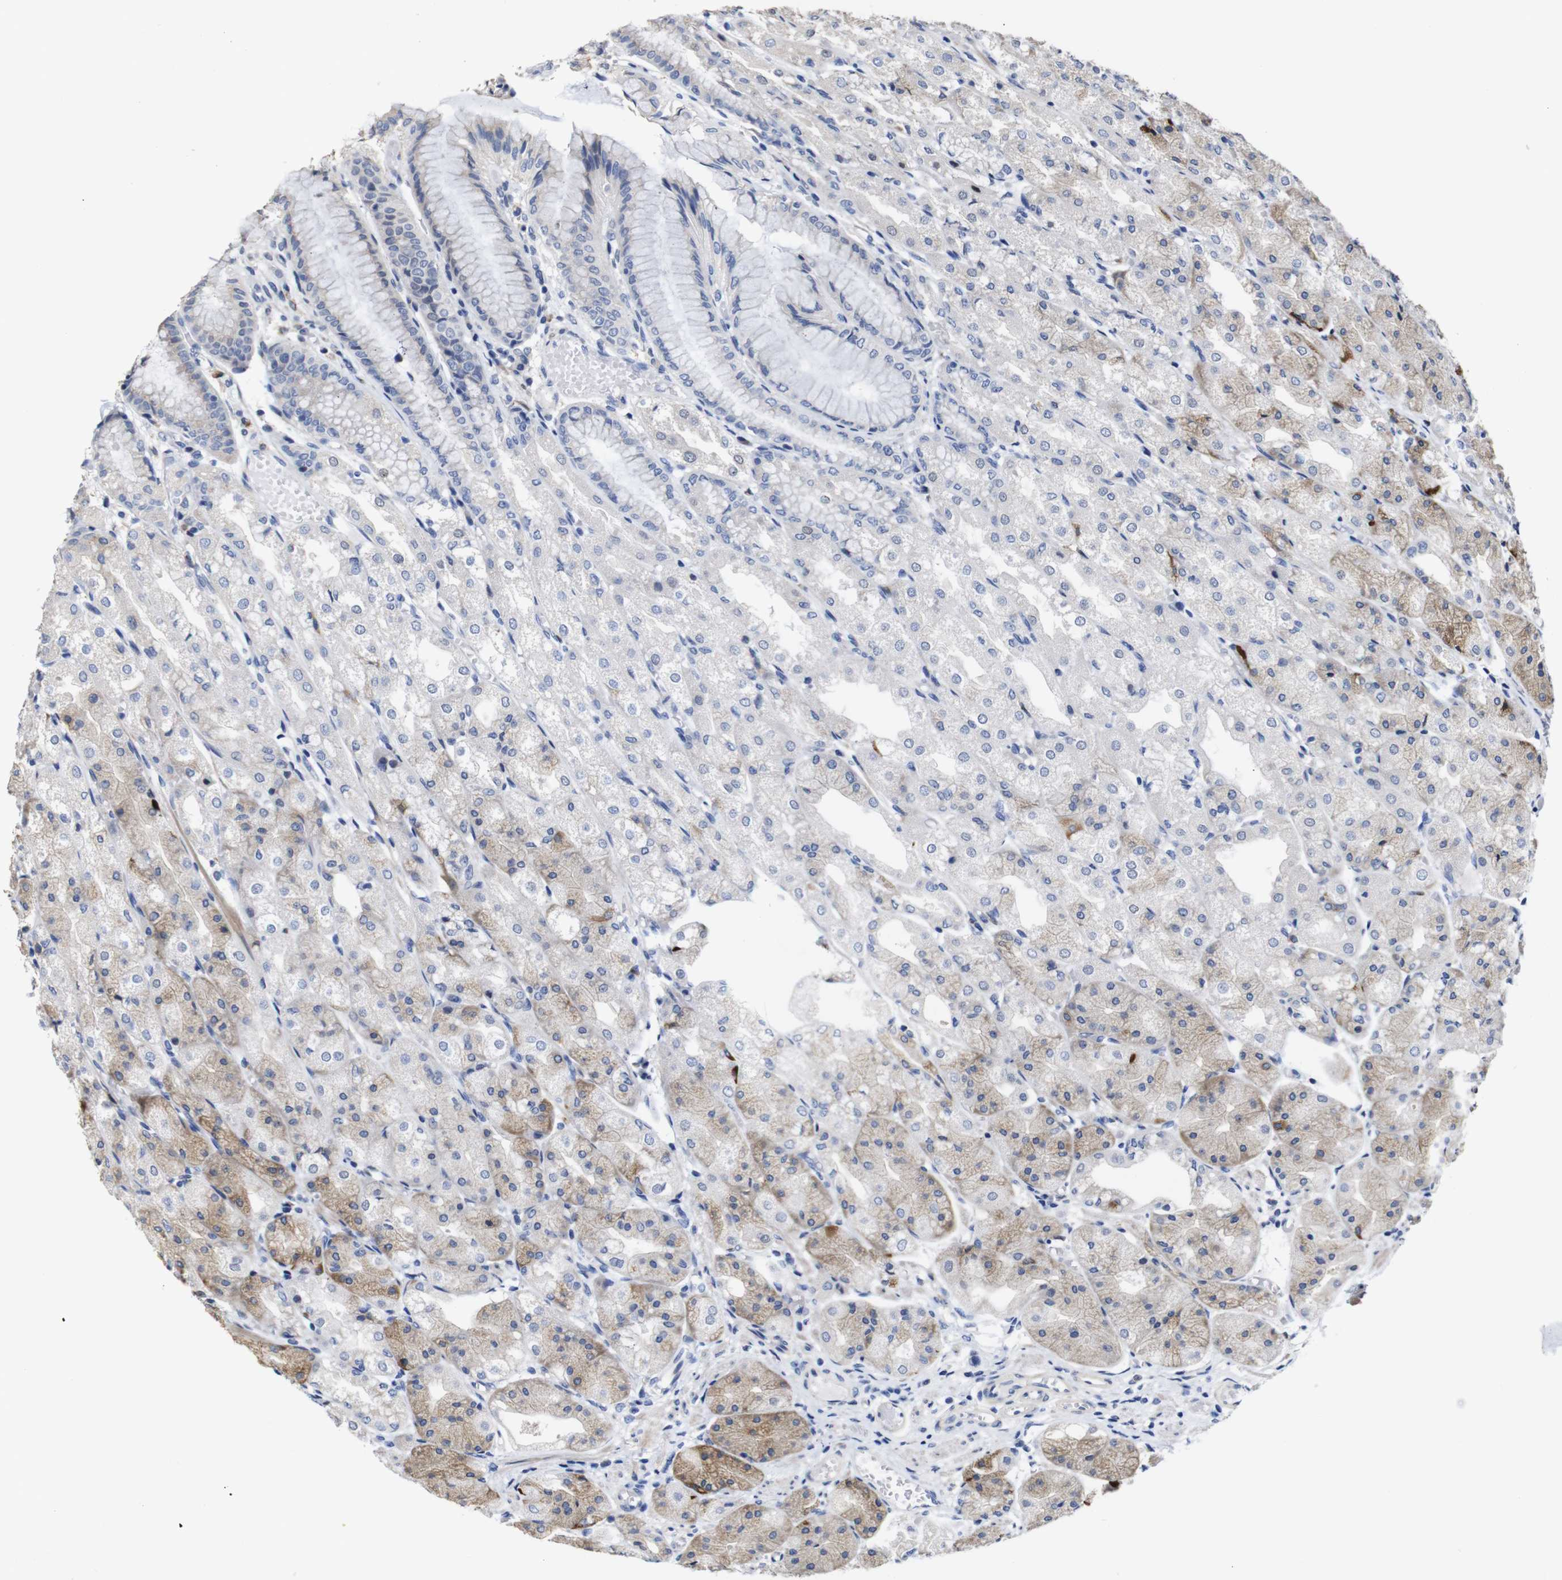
{"staining": {"intensity": "weak", "quantity": "<25%", "location": "cytoplasmic/membranous"}, "tissue": "stomach", "cell_type": "Glandular cells", "image_type": "normal", "snomed": [{"axis": "morphology", "description": "Normal tissue, NOS"}, {"axis": "topography", "description": "Stomach, upper"}], "caption": "DAB immunohistochemical staining of normal stomach reveals no significant positivity in glandular cells.", "gene": "TCEAL9", "patient": {"sex": "male", "age": 72}}